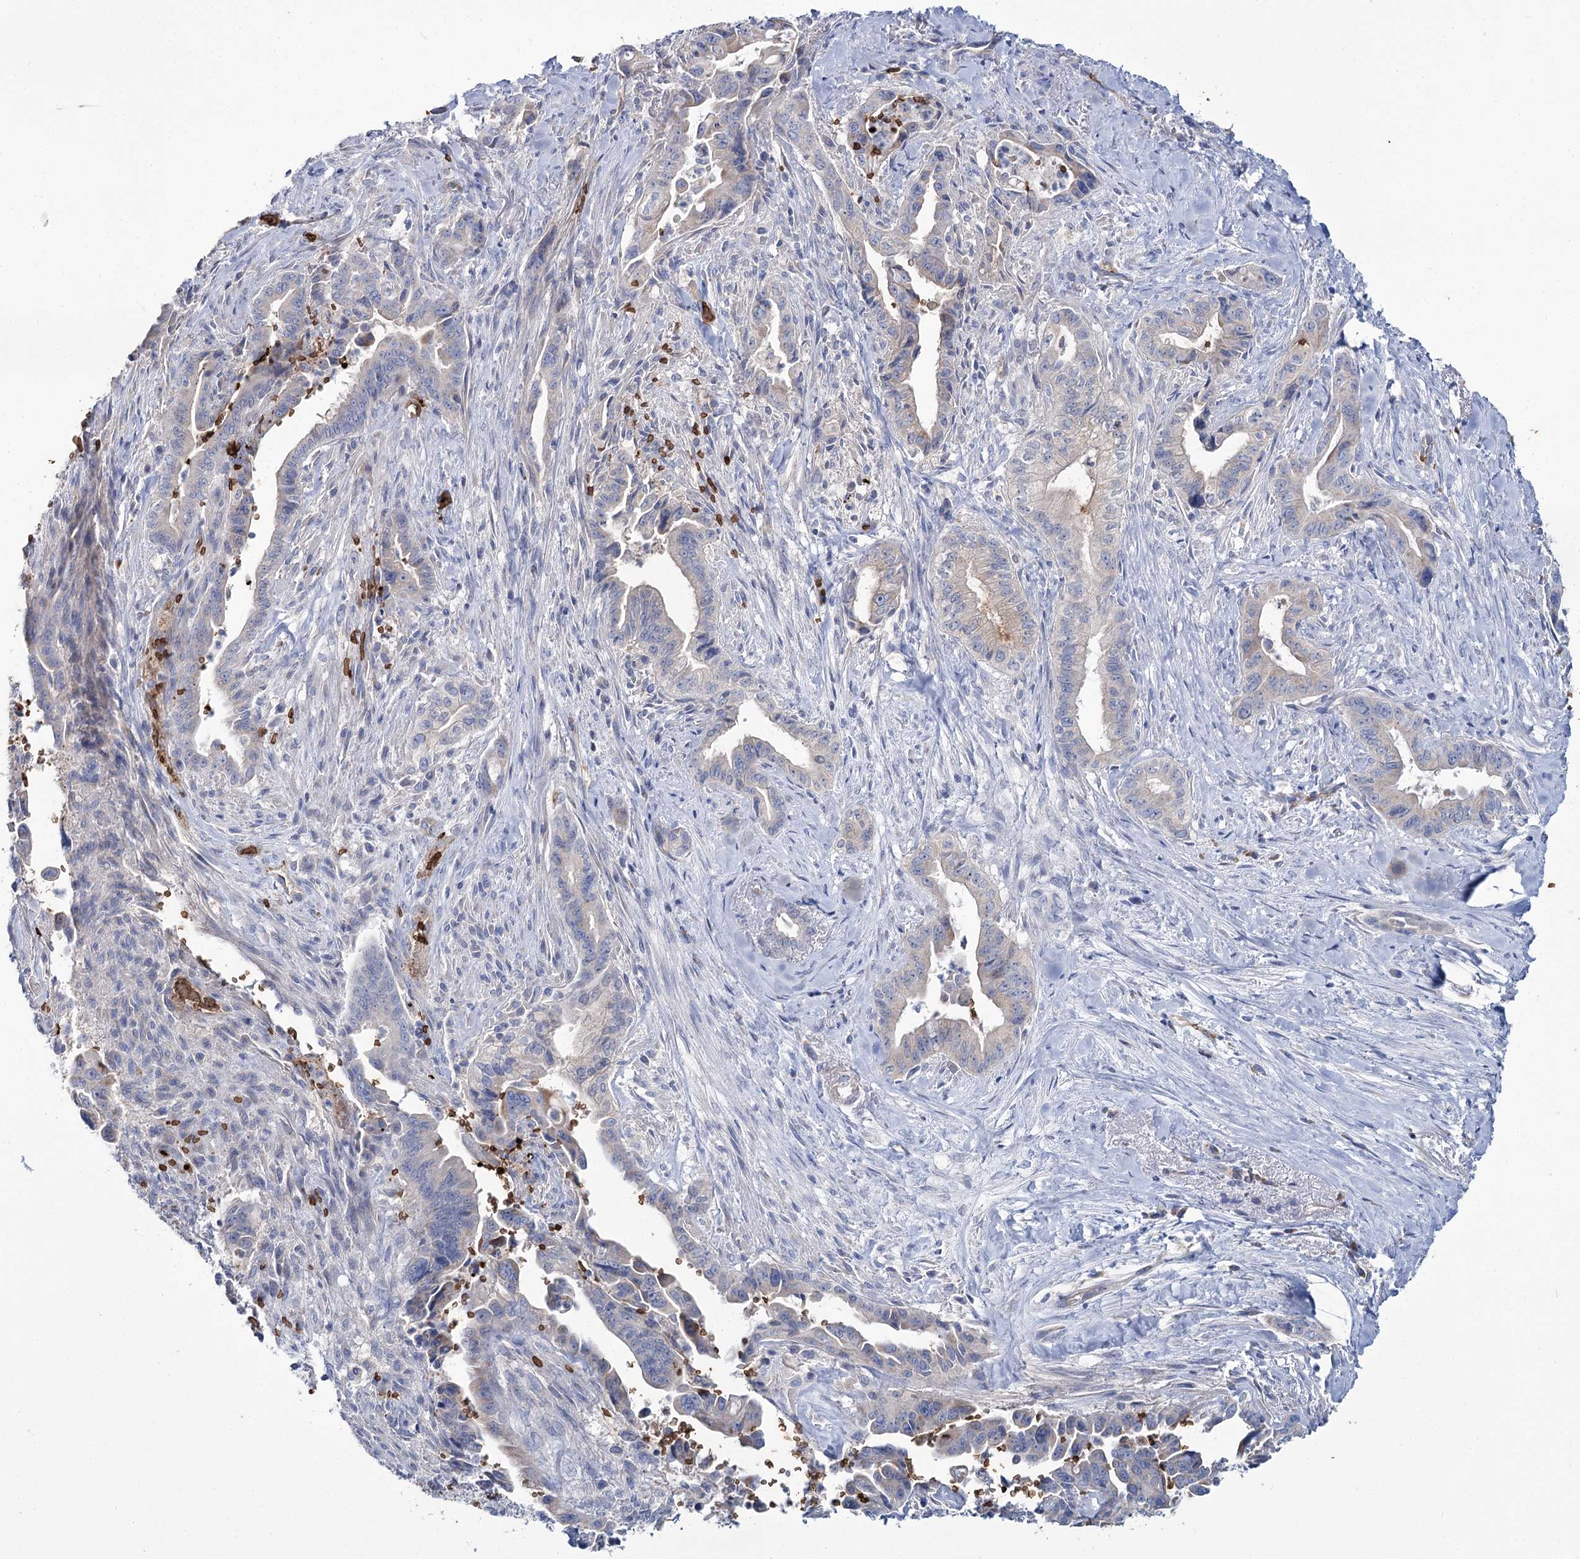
{"staining": {"intensity": "negative", "quantity": "none", "location": "none"}, "tissue": "pancreatic cancer", "cell_type": "Tumor cells", "image_type": "cancer", "snomed": [{"axis": "morphology", "description": "Adenocarcinoma, NOS"}, {"axis": "topography", "description": "Pancreas"}], "caption": "The photomicrograph exhibits no staining of tumor cells in pancreatic cancer (adenocarcinoma). (DAB immunohistochemistry (IHC), high magnification).", "gene": "GBF1", "patient": {"sex": "male", "age": 70}}